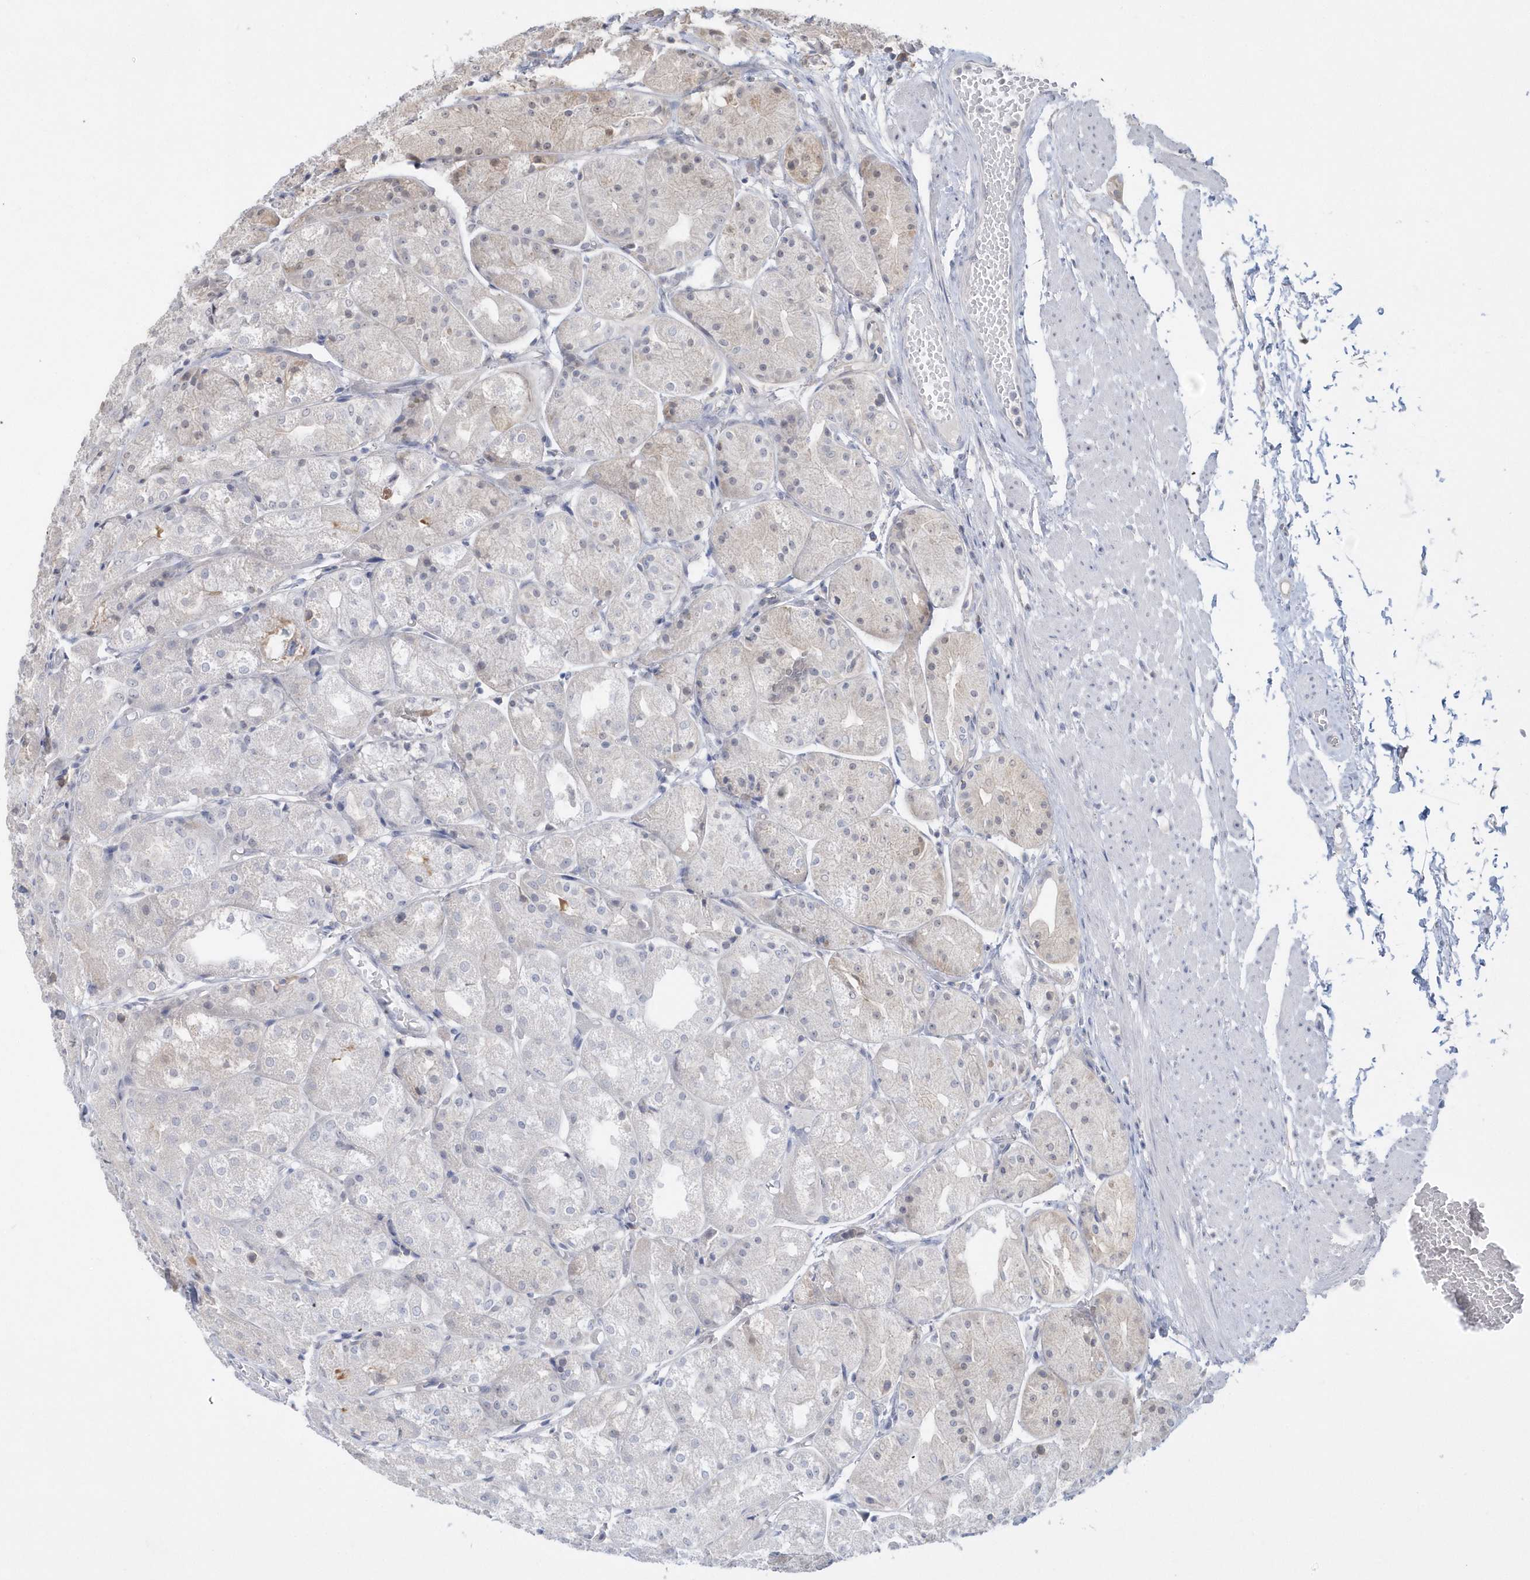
{"staining": {"intensity": "weak", "quantity": "<25%", "location": "cytoplasmic/membranous"}, "tissue": "stomach", "cell_type": "Glandular cells", "image_type": "normal", "snomed": [{"axis": "morphology", "description": "Normal tissue, NOS"}, {"axis": "topography", "description": "Stomach, upper"}], "caption": "Immunohistochemical staining of unremarkable human stomach exhibits no significant staining in glandular cells.", "gene": "CRIP3", "patient": {"sex": "male", "age": 72}}